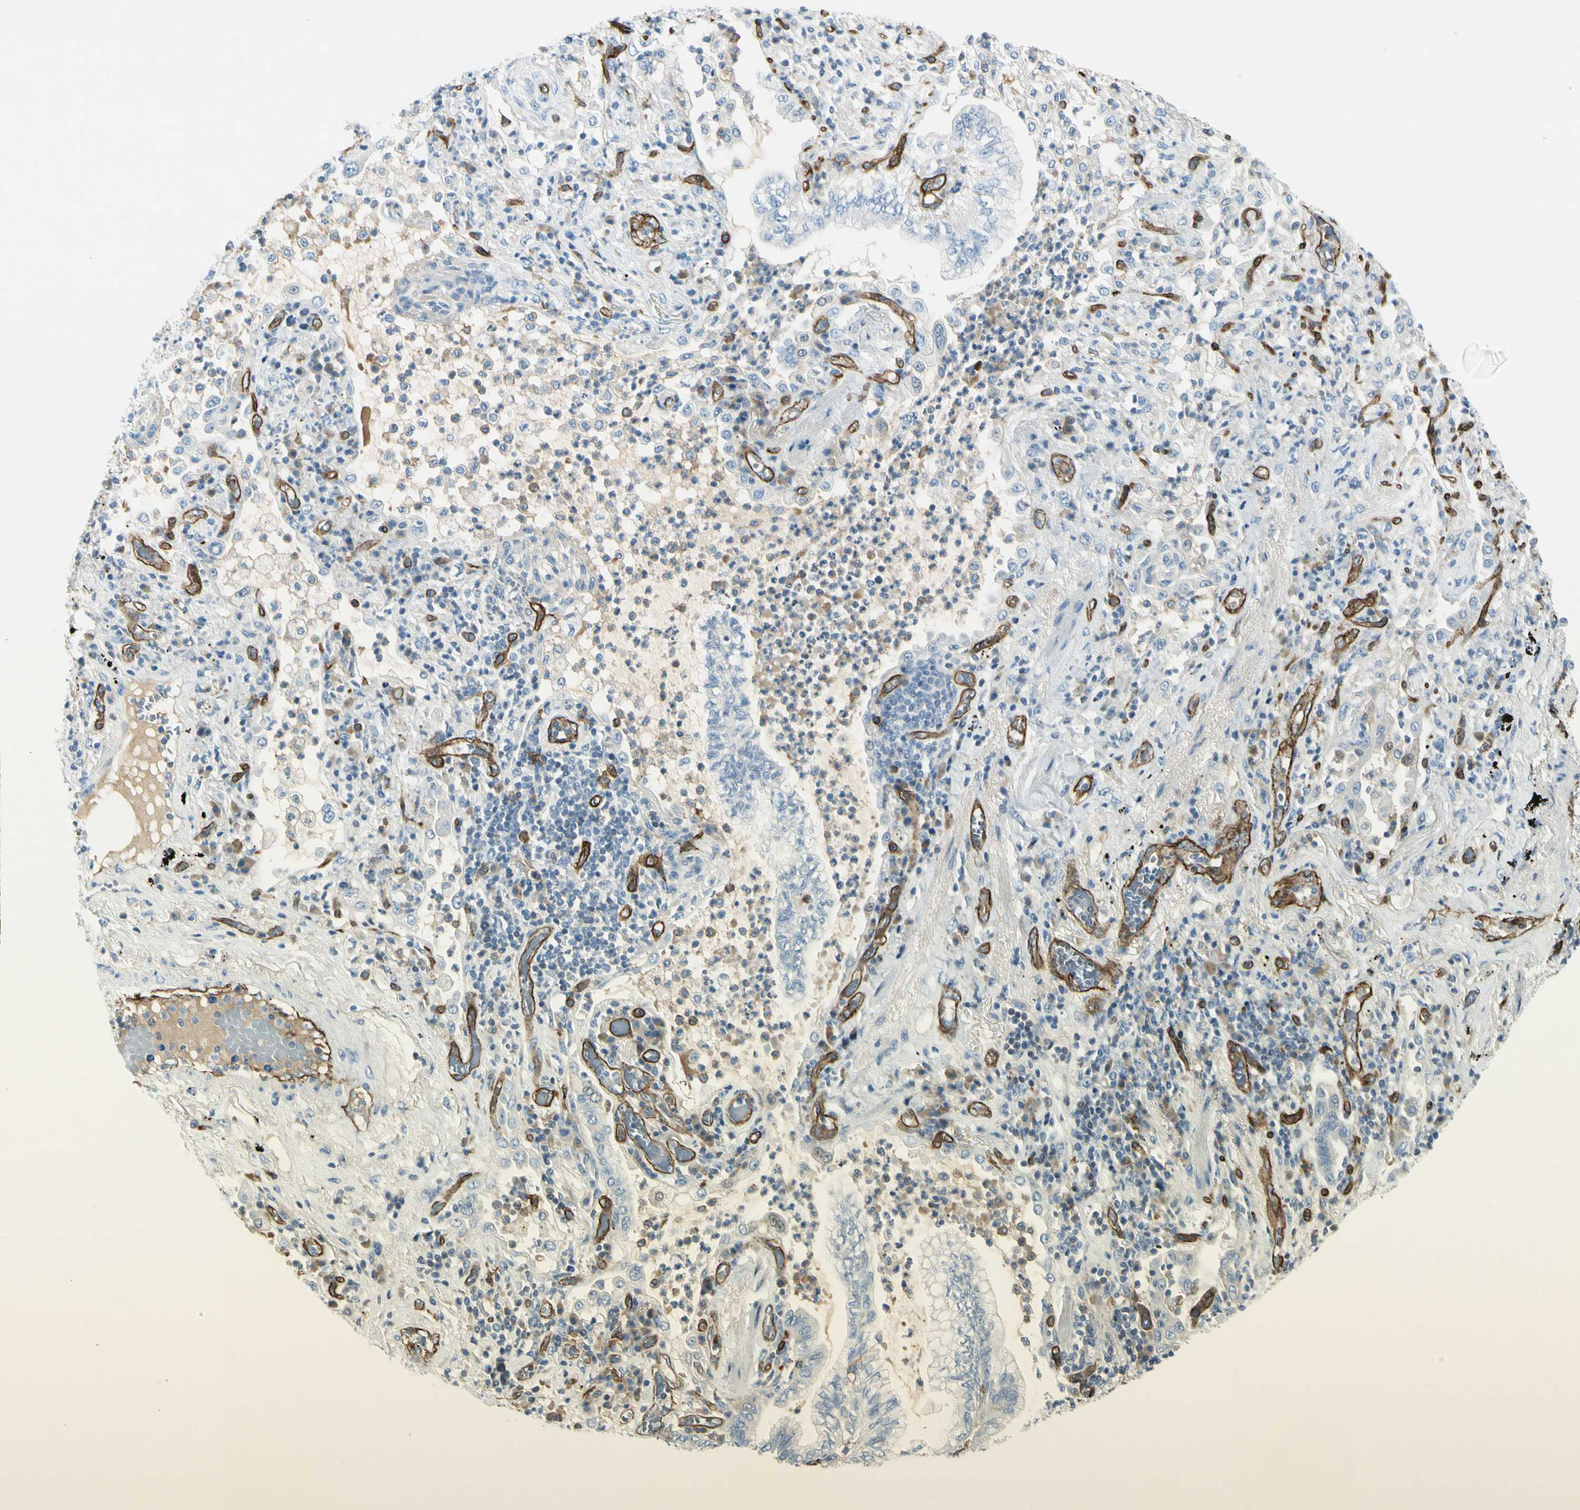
{"staining": {"intensity": "negative", "quantity": "none", "location": "none"}, "tissue": "lung cancer", "cell_type": "Tumor cells", "image_type": "cancer", "snomed": [{"axis": "morphology", "description": "Normal tissue, NOS"}, {"axis": "morphology", "description": "Adenocarcinoma, NOS"}, {"axis": "topography", "description": "Bronchus"}, {"axis": "topography", "description": "Lung"}], "caption": "An image of lung cancer (adenocarcinoma) stained for a protein shows no brown staining in tumor cells. The staining was performed using DAB (3,3'-diaminobenzidine) to visualize the protein expression in brown, while the nuclei were stained in blue with hematoxylin (Magnification: 20x).", "gene": "CD93", "patient": {"sex": "female", "age": 70}}